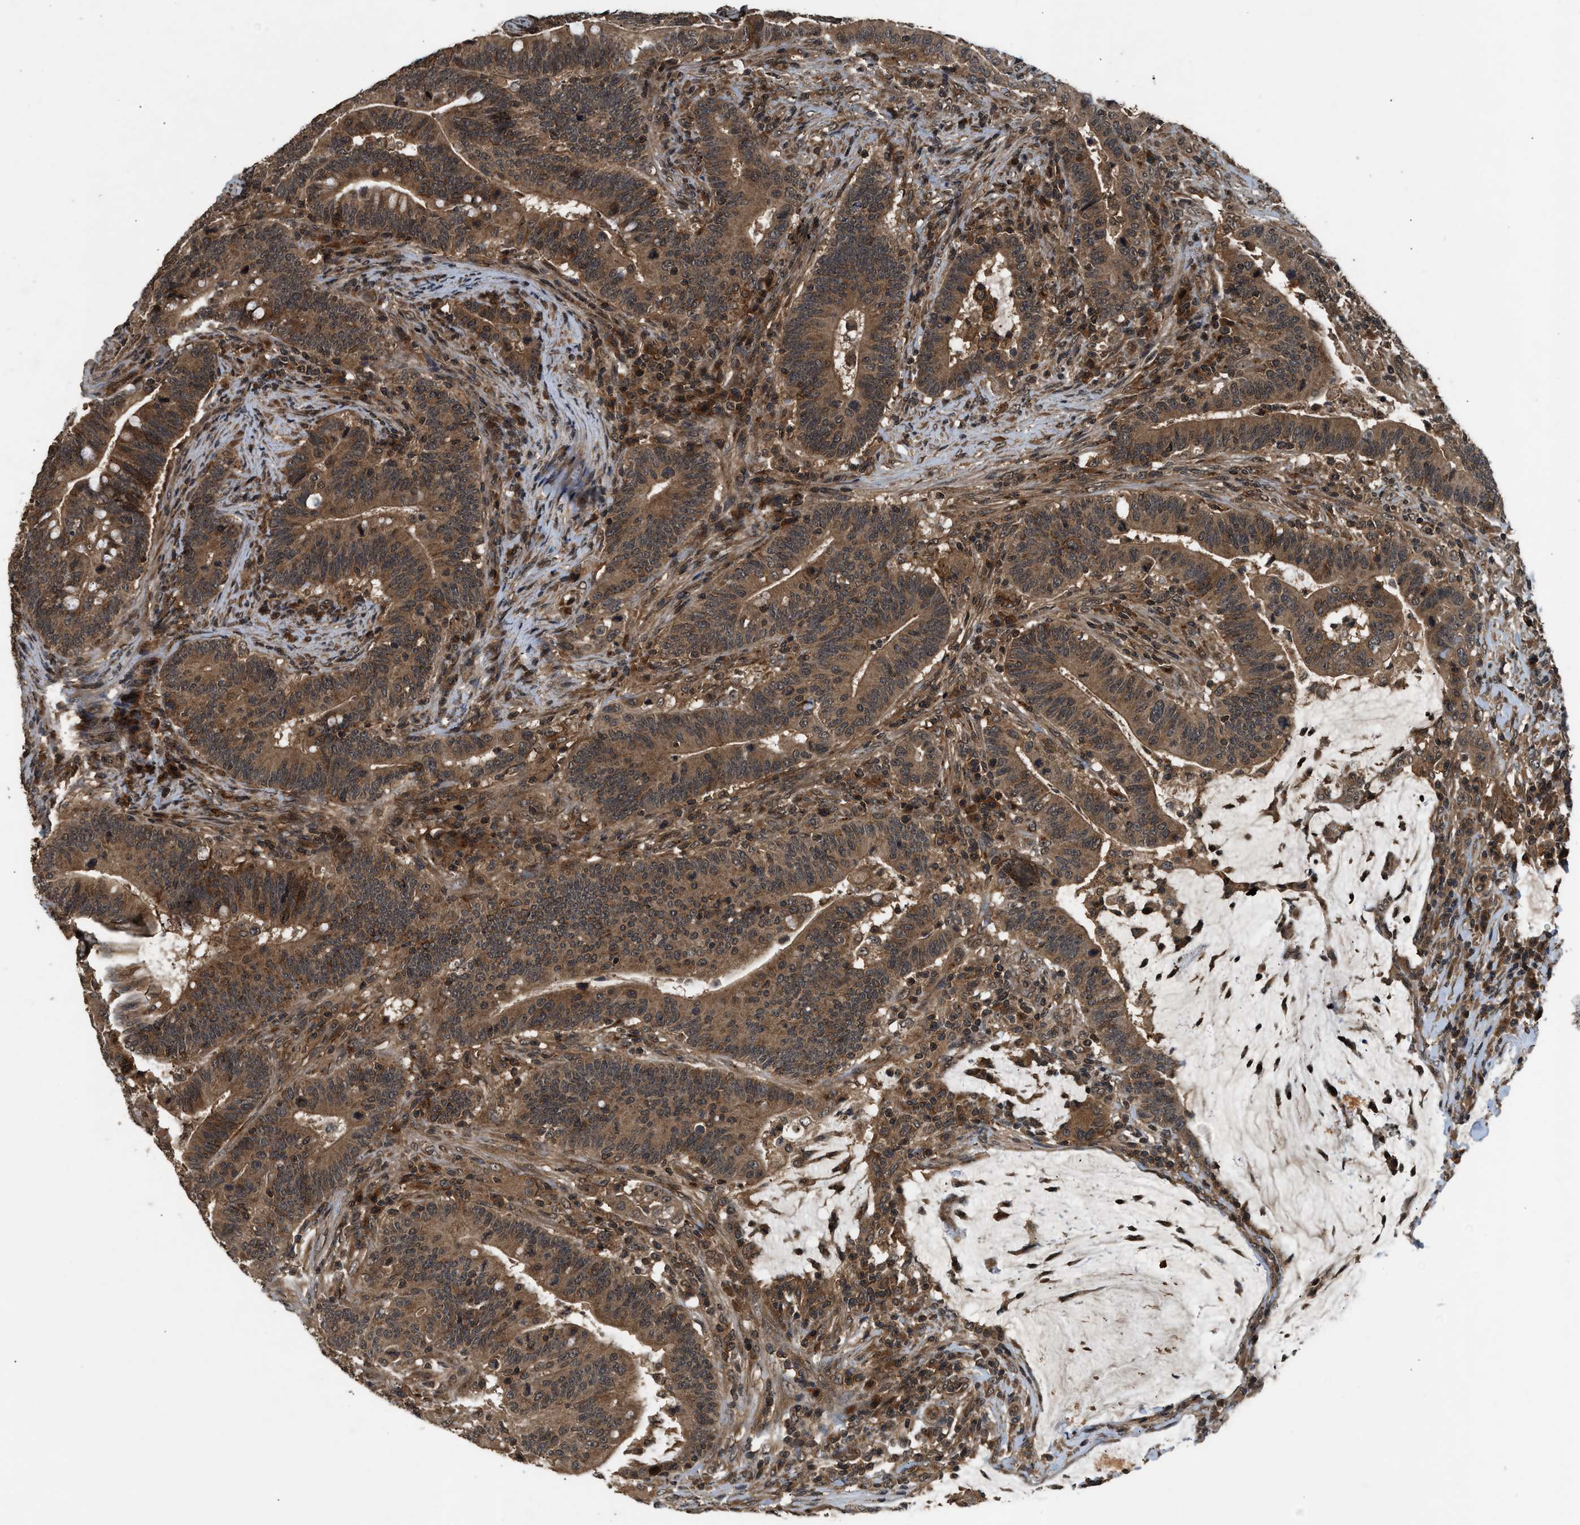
{"staining": {"intensity": "moderate", "quantity": ">75%", "location": "cytoplasmic/membranous"}, "tissue": "colorectal cancer", "cell_type": "Tumor cells", "image_type": "cancer", "snomed": [{"axis": "morphology", "description": "Adenocarcinoma, NOS"}, {"axis": "topography", "description": "Colon"}], "caption": "The histopathology image reveals a brown stain indicating the presence of a protein in the cytoplasmic/membranous of tumor cells in colorectal cancer (adenocarcinoma). The staining was performed using DAB to visualize the protein expression in brown, while the nuclei were stained in blue with hematoxylin (Magnification: 20x).", "gene": "RPS6KB1", "patient": {"sex": "female", "age": 66}}